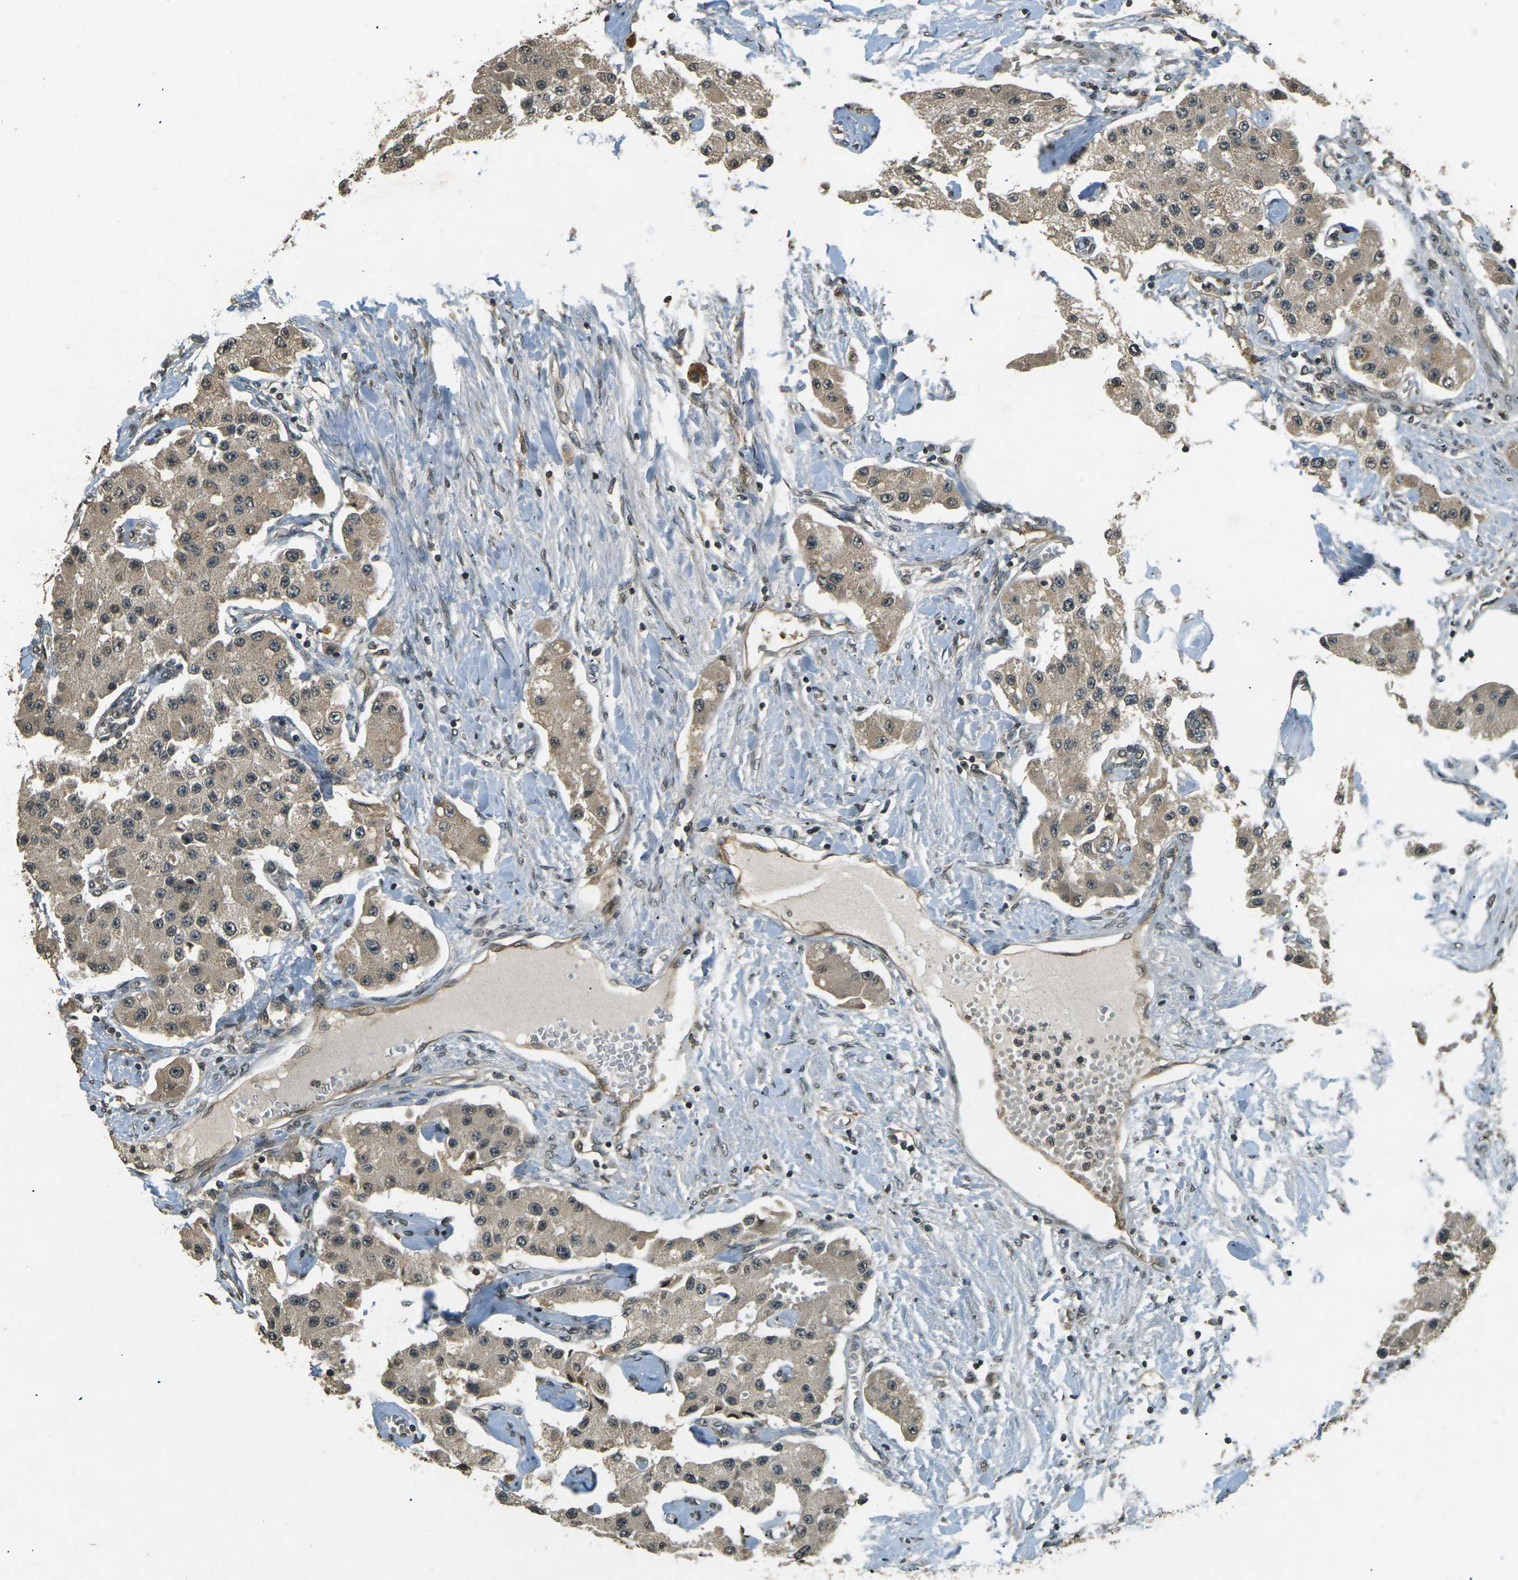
{"staining": {"intensity": "weak", "quantity": ">75%", "location": "cytoplasmic/membranous"}, "tissue": "carcinoid", "cell_type": "Tumor cells", "image_type": "cancer", "snomed": [{"axis": "morphology", "description": "Carcinoid, malignant, NOS"}, {"axis": "topography", "description": "Pancreas"}], "caption": "Immunohistochemistry image of human malignant carcinoid stained for a protein (brown), which displays low levels of weak cytoplasmic/membranous positivity in approximately >75% of tumor cells.", "gene": "PDE2A", "patient": {"sex": "male", "age": 41}}